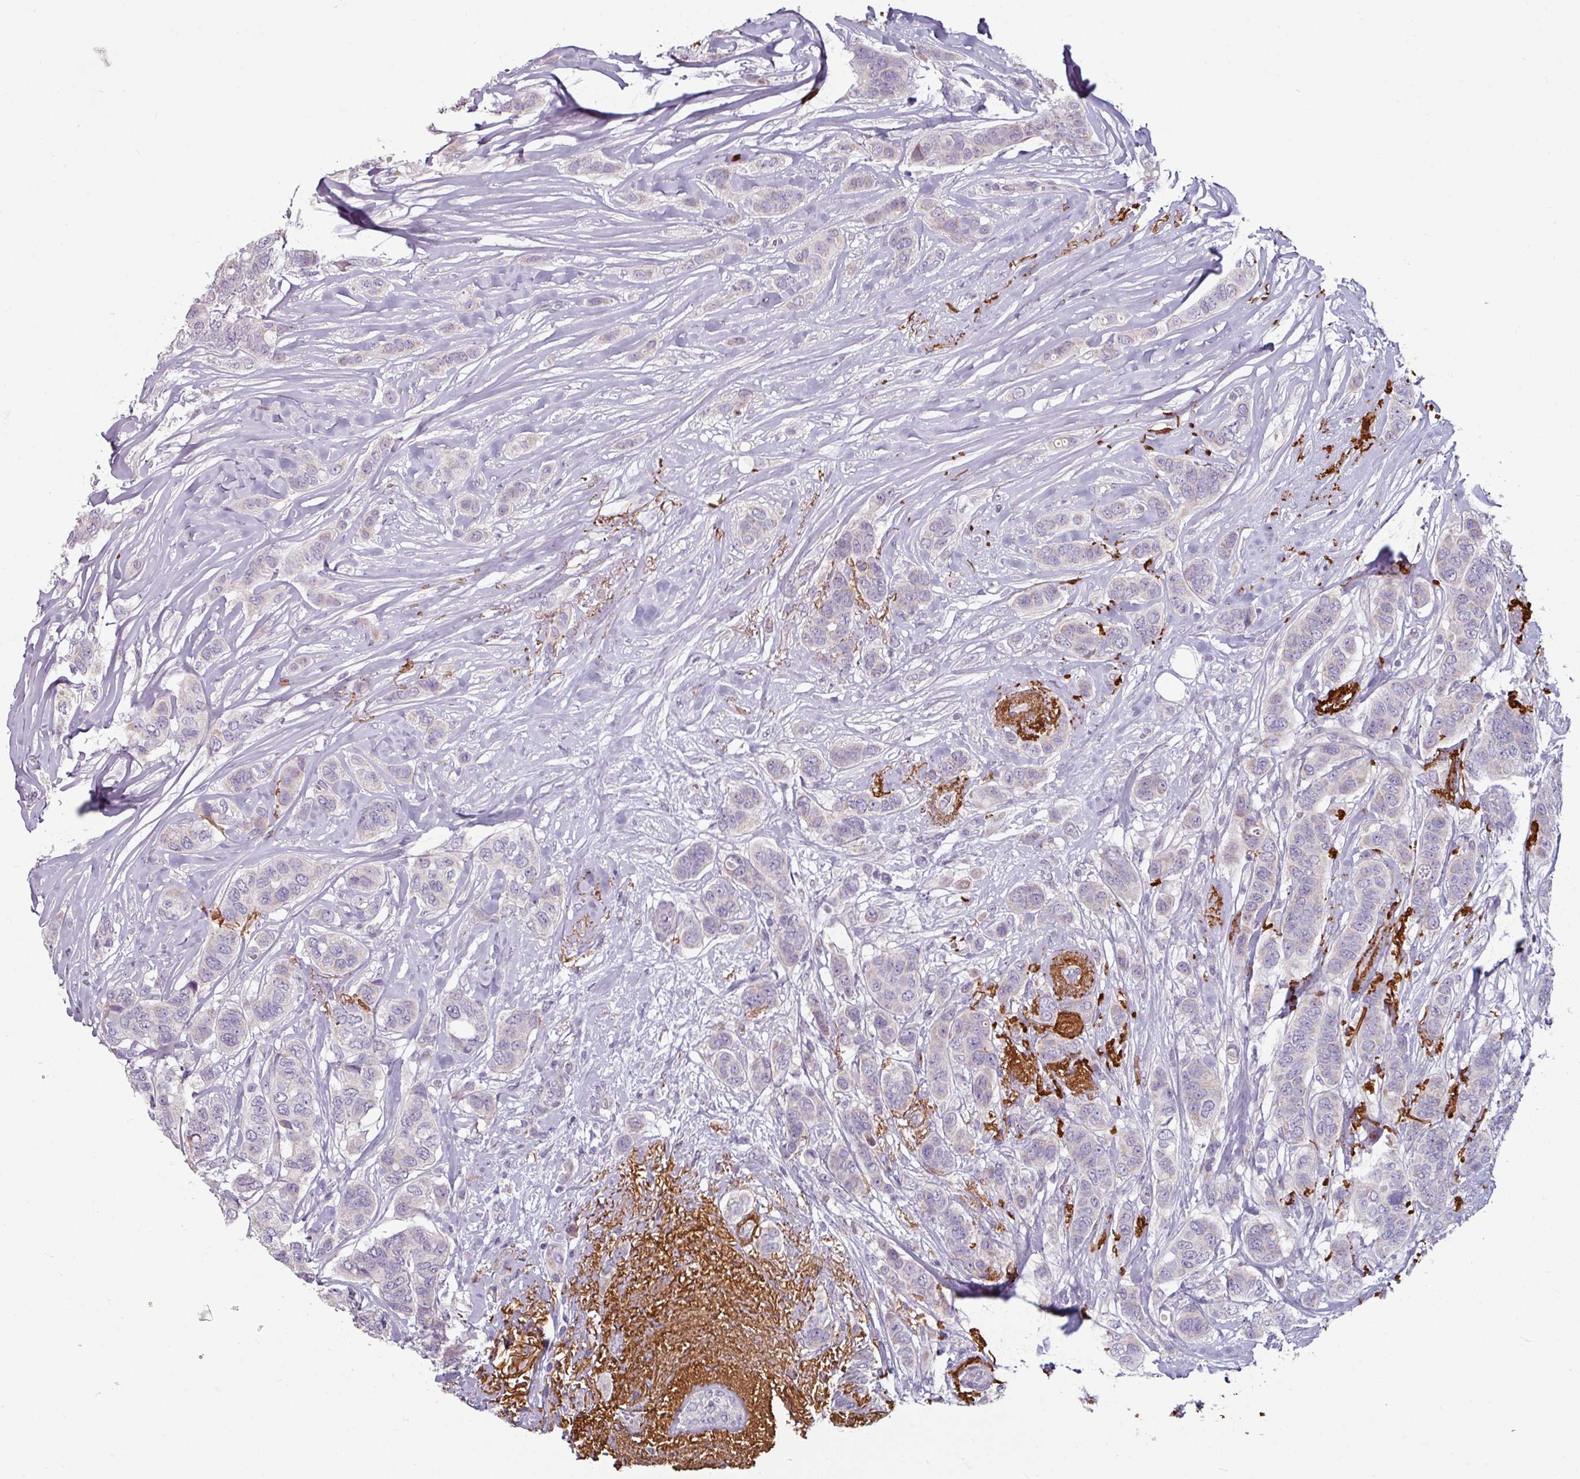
{"staining": {"intensity": "negative", "quantity": "none", "location": "none"}, "tissue": "breast cancer", "cell_type": "Tumor cells", "image_type": "cancer", "snomed": [{"axis": "morphology", "description": "Lobular carcinoma"}, {"axis": "topography", "description": "Breast"}], "caption": "This image is of breast cancer stained with immunohistochemistry (IHC) to label a protein in brown with the nuclei are counter-stained blue. There is no expression in tumor cells. The staining was performed using DAB to visualize the protein expression in brown, while the nuclei were stained in blue with hematoxylin (Magnification: 20x).", "gene": "MTMR14", "patient": {"sex": "female", "age": 51}}